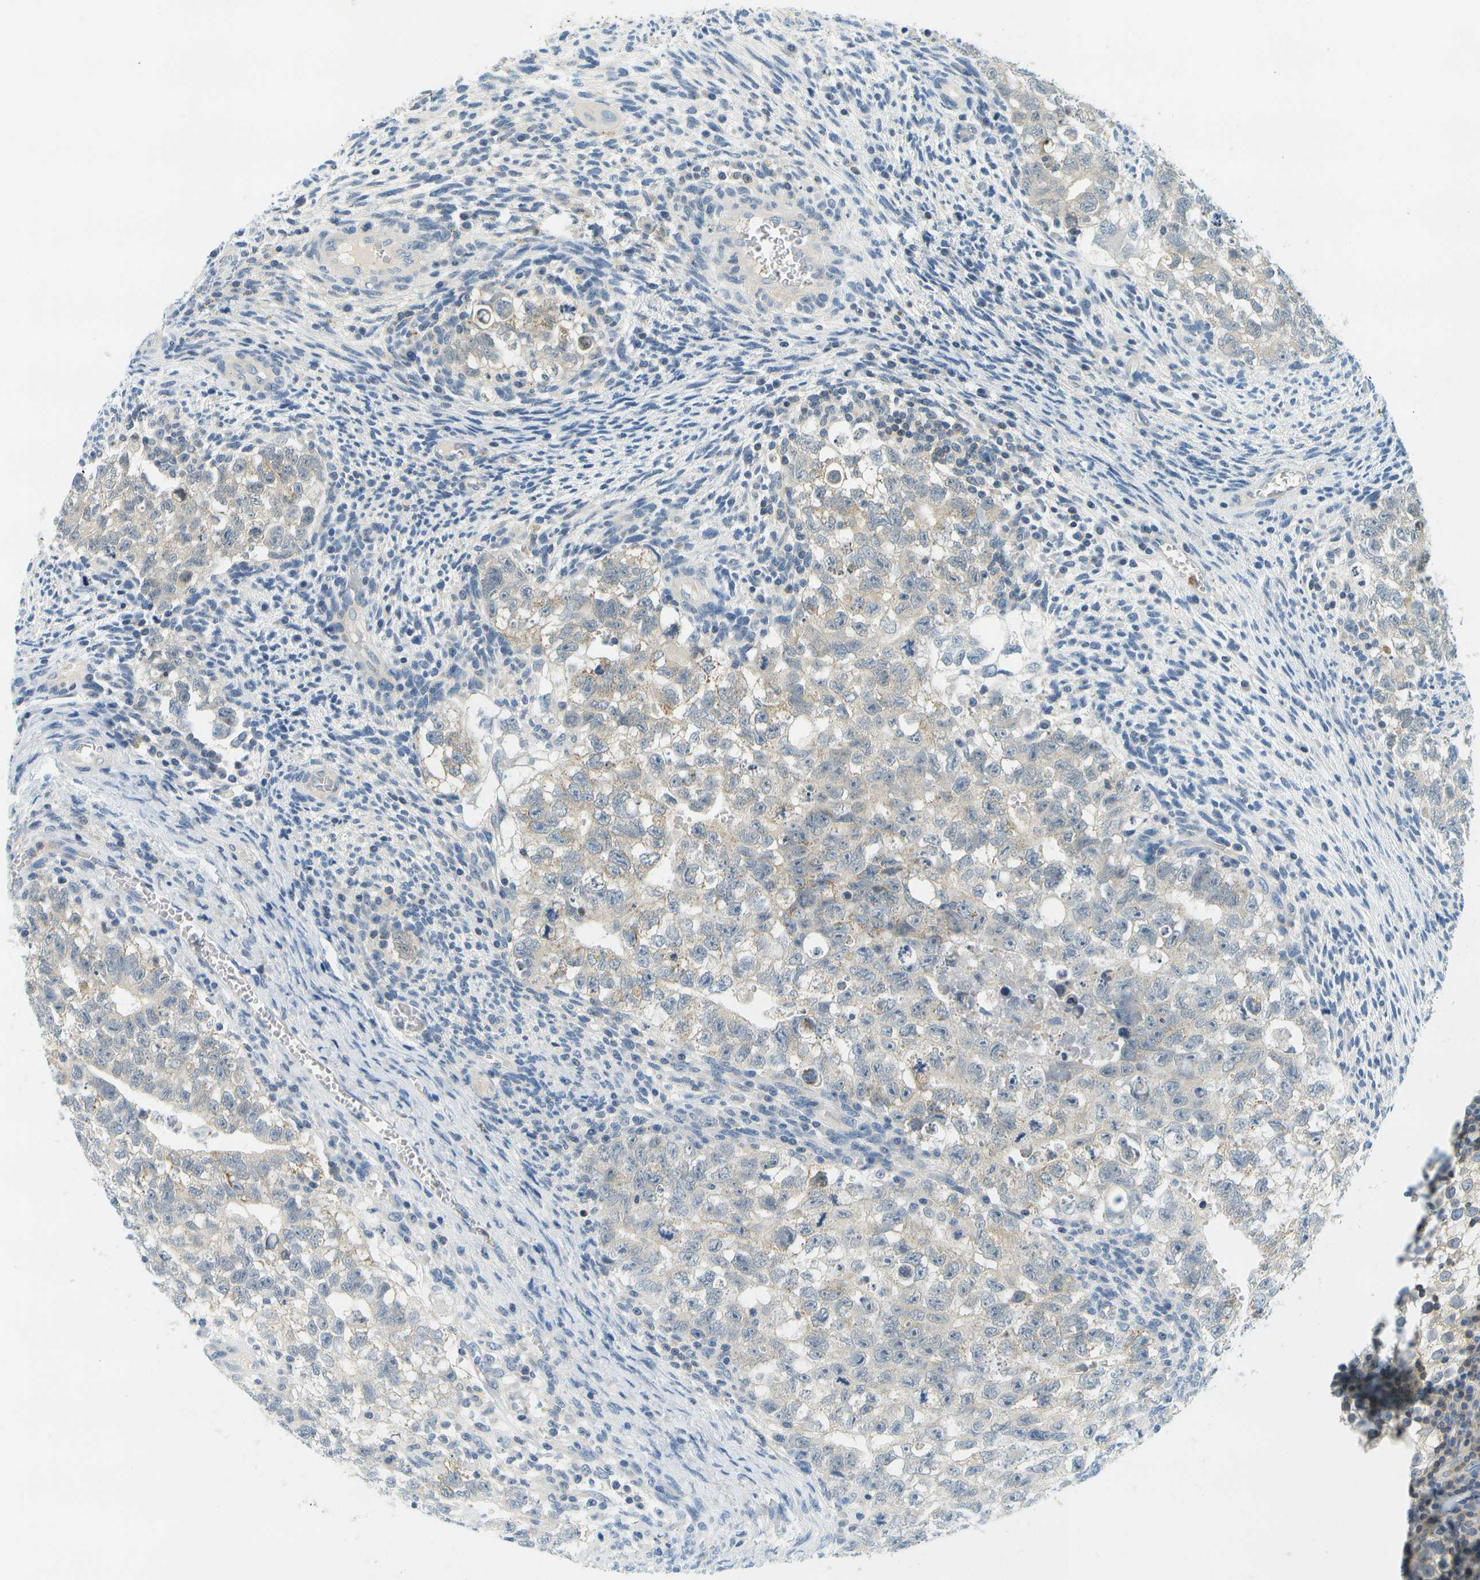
{"staining": {"intensity": "weak", "quantity": "<25%", "location": "cytoplasmic/membranous"}, "tissue": "testis cancer", "cell_type": "Tumor cells", "image_type": "cancer", "snomed": [{"axis": "morphology", "description": "Seminoma, NOS"}, {"axis": "morphology", "description": "Carcinoma, Embryonal, NOS"}, {"axis": "topography", "description": "Testis"}], "caption": "A high-resolution histopathology image shows IHC staining of testis cancer, which displays no significant staining in tumor cells.", "gene": "RASGRP2", "patient": {"sex": "male", "age": 38}}